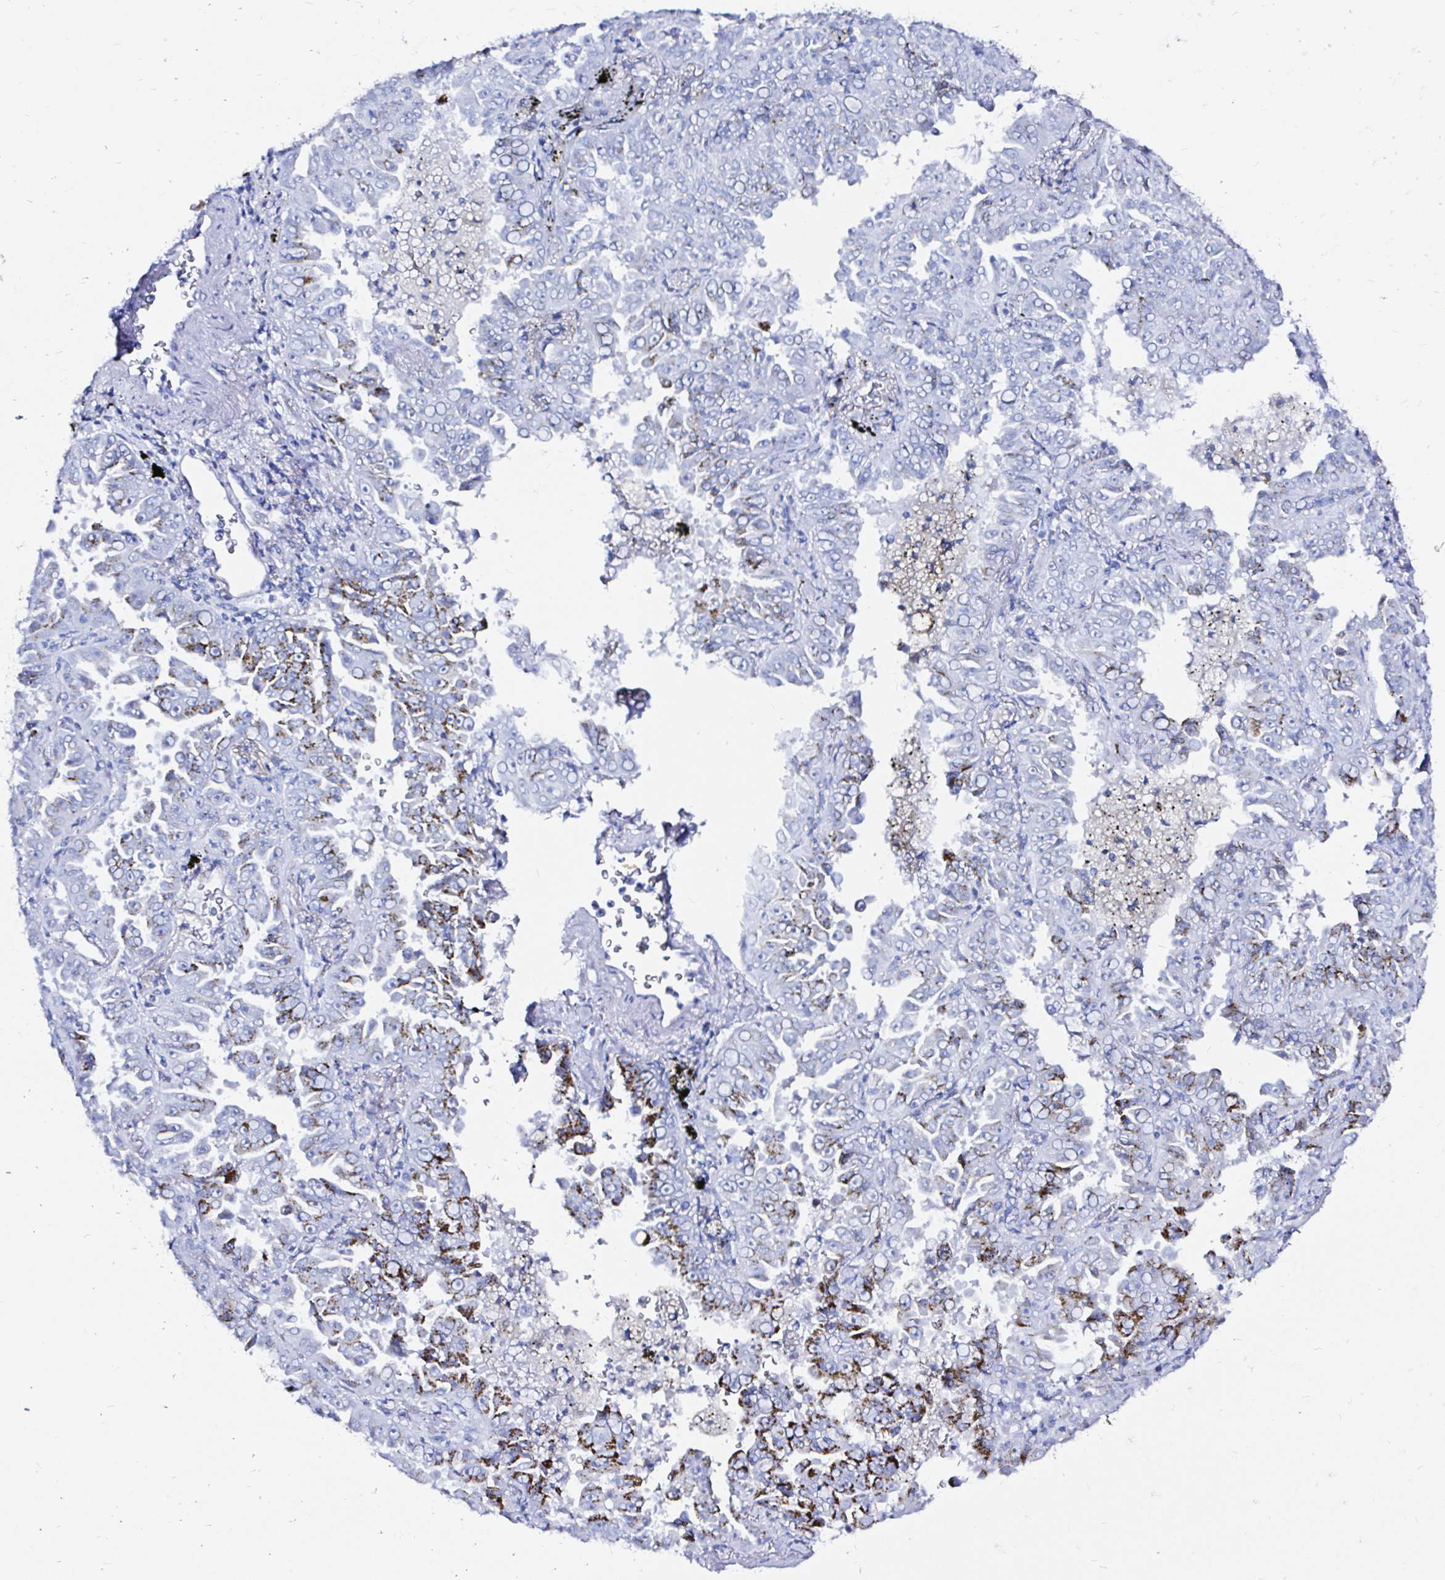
{"staining": {"intensity": "moderate", "quantity": "25%-75%", "location": "cytoplasmic/membranous"}, "tissue": "lung cancer", "cell_type": "Tumor cells", "image_type": "cancer", "snomed": [{"axis": "morphology", "description": "Adenocarcinoma, NOS"}, {"axis": "topography", "description": "Lung"}], "caption": "Lung adenocarcinoma stained for a protein exhibits moderate cytoplasmic/membranous positivity in tumor cells. (DAB = brown stain, brightfield microscopy at high magnification).", "gene": "ZNF432", "patient": {"sex": "female", "age": 52}}